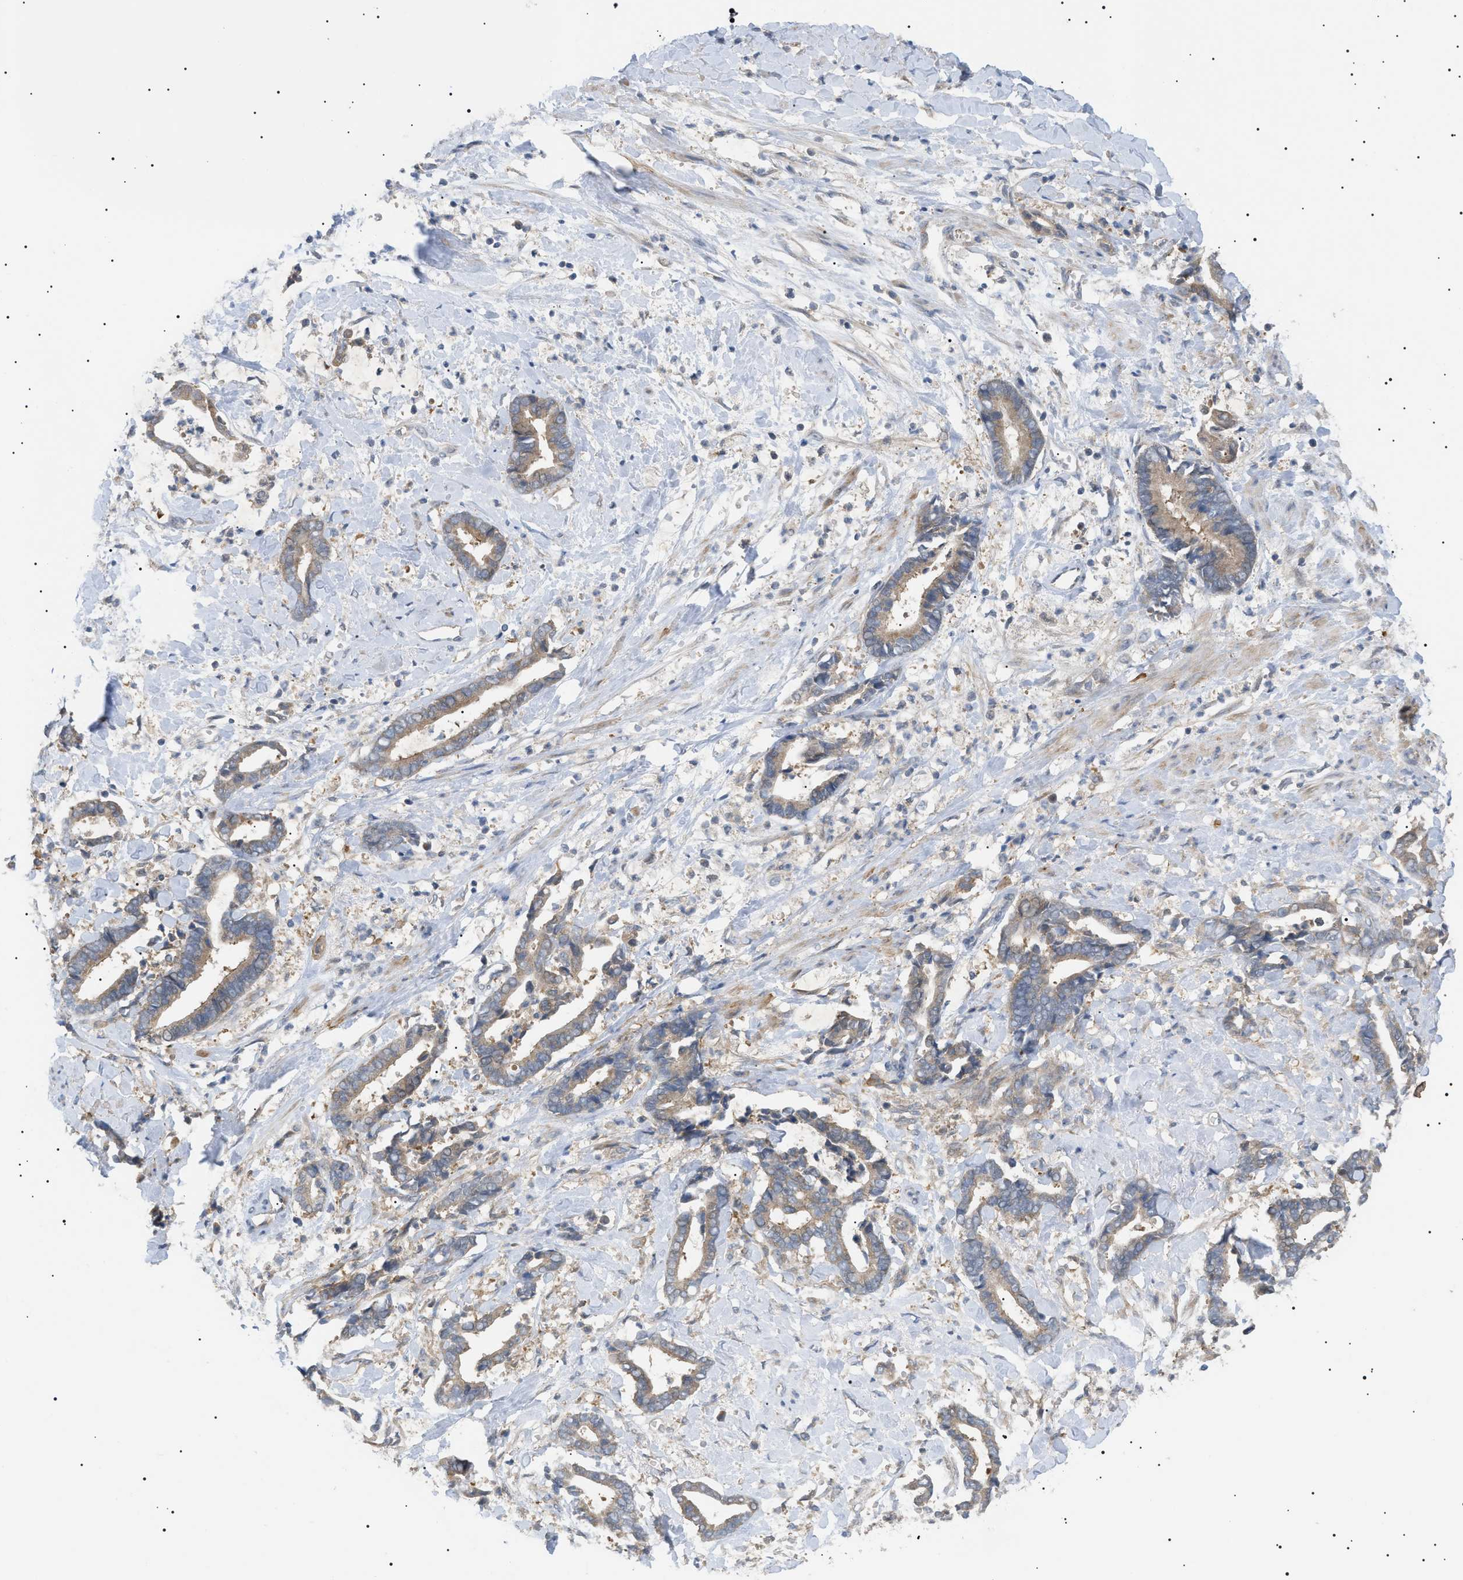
{"staining": {"intensity": "weak", "quantity": ">75%", "location": "cytoplasmic/membranous"}, "tissue": "cervical cancer", "cell_type": "Tumor cells", "image_type": "cancer", "snomed": [{"axis": "morphology", "description": "Adenocarcinoma, NOS"}, {"axis": "topography", "description": "Cervix"}], "caption": "Weak cytoplasmic/membranous positivity for a protein is present in approximately >75% of tumor cells of cervical cancer (adenocarcinoma) using immunohistochemistry.", "gene": "IRS2", "patient": {"sex": "female", "age": 44}}